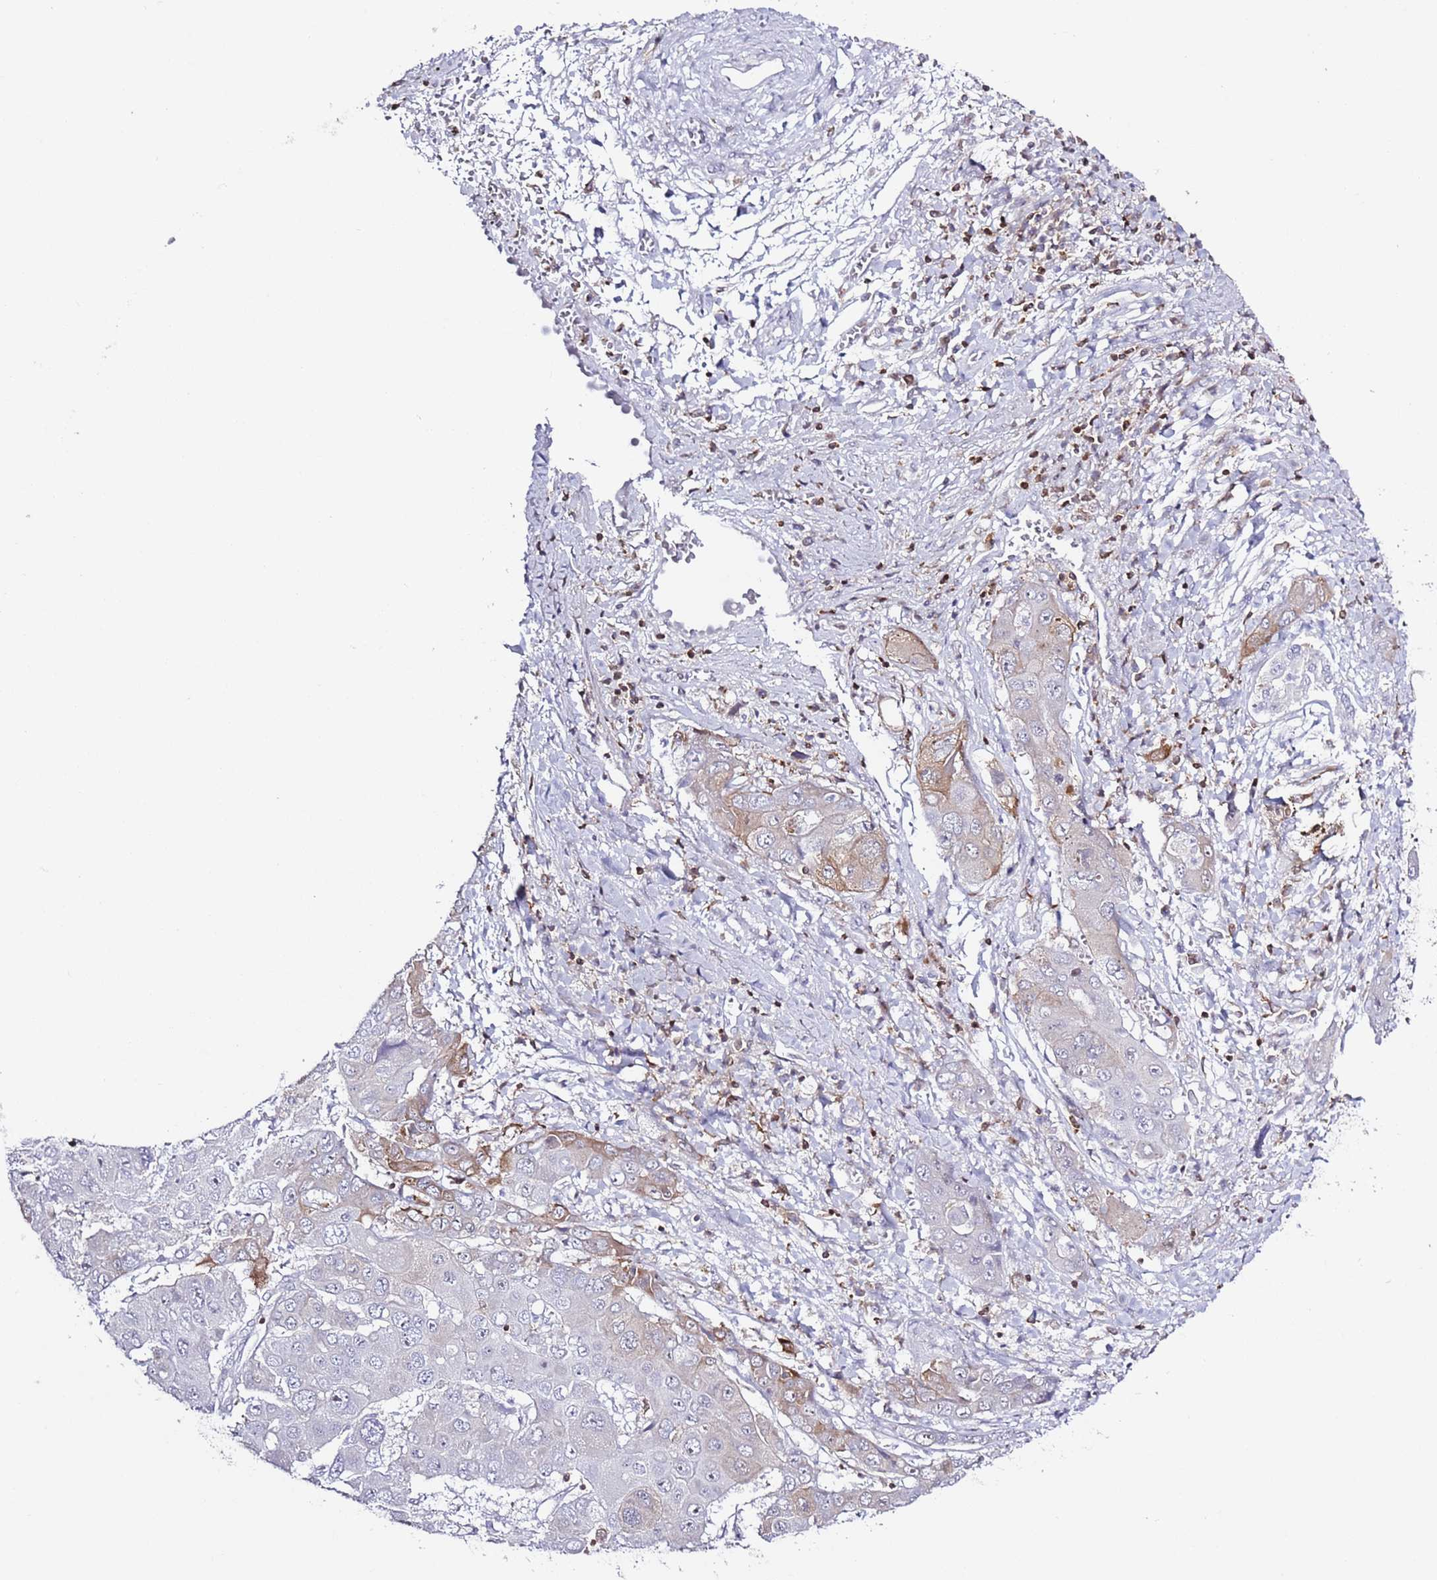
{"staining": {"intensity": "moderate", "quantity": "<25%", "location": "cytoplasmic/membranous"}, "tissue": "liver cancer", "cell_type": "Tumor cells", "image_type": "cancer", "snomed": [{"axis": "morphology", "description": "Cholangiocarcinoma"}, {"axis": "topography", "description": "Liver"}], "caption": "Liver cancer stained with a protein marker displays moderate staining in tumor cells.", "gene": "LPXN", "patient": {"sex": "male", "age": 67}}